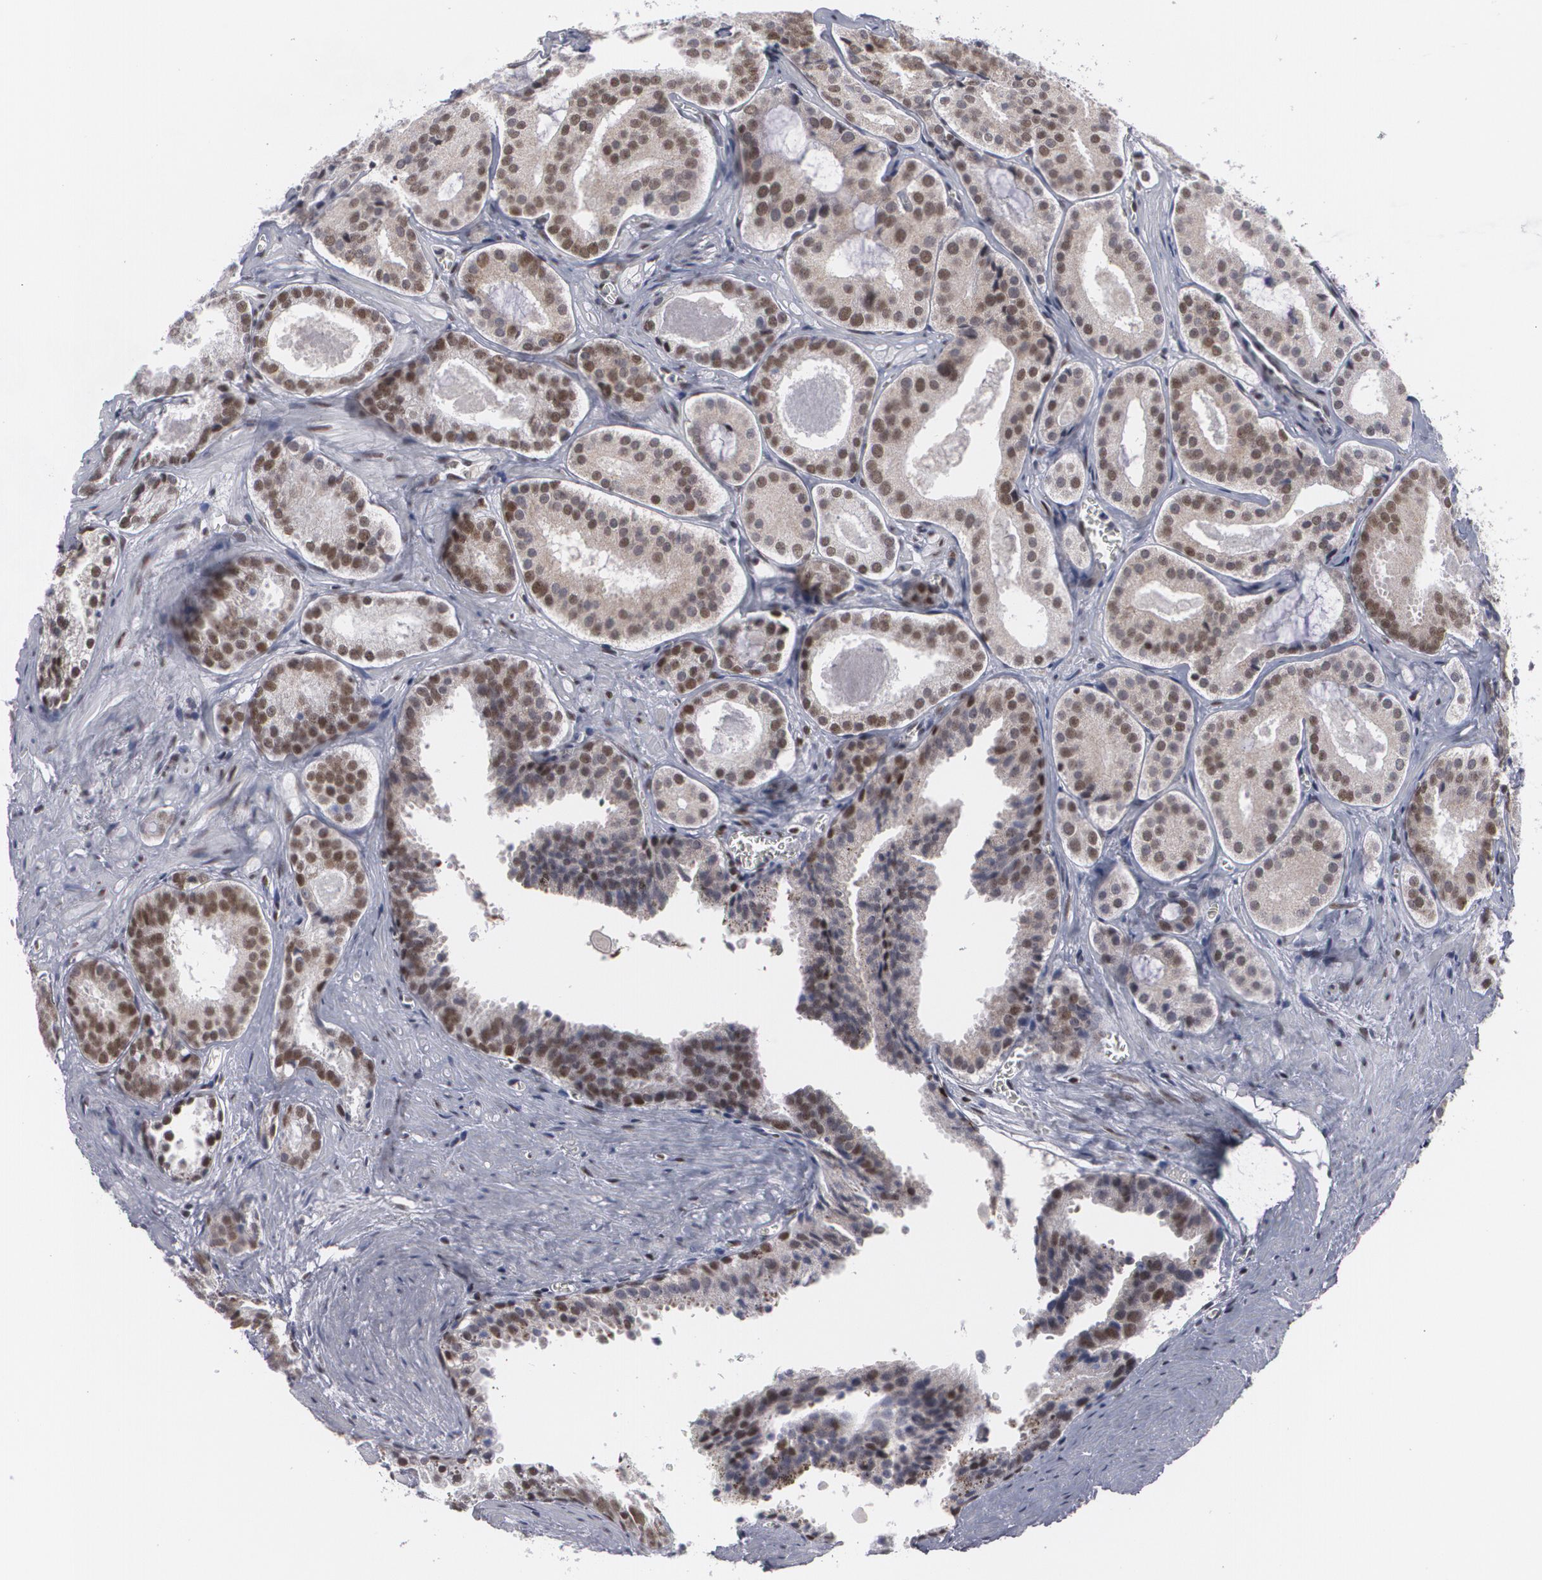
{"staining": {"intensity": "moderate", "quantity": "25%-75%", "location": "nuclear"}, "tissue": "prostate cancer", "cell_type": "Tumor cells", "image_type": "cancer", "snomed": [{"axis": "morphology", "description": "Adenocarcinoma, Medium grade"}, {"axis": "topography", "description": "Prostate"}], "caption": "Prostate cancer stained with DAB IHC demonstrates medium levels of moderate nuclear staining in approximately 25%-75% of tumor cells.", "gene": "MCL1", "patient": {"sex": "male", "age": 64}}